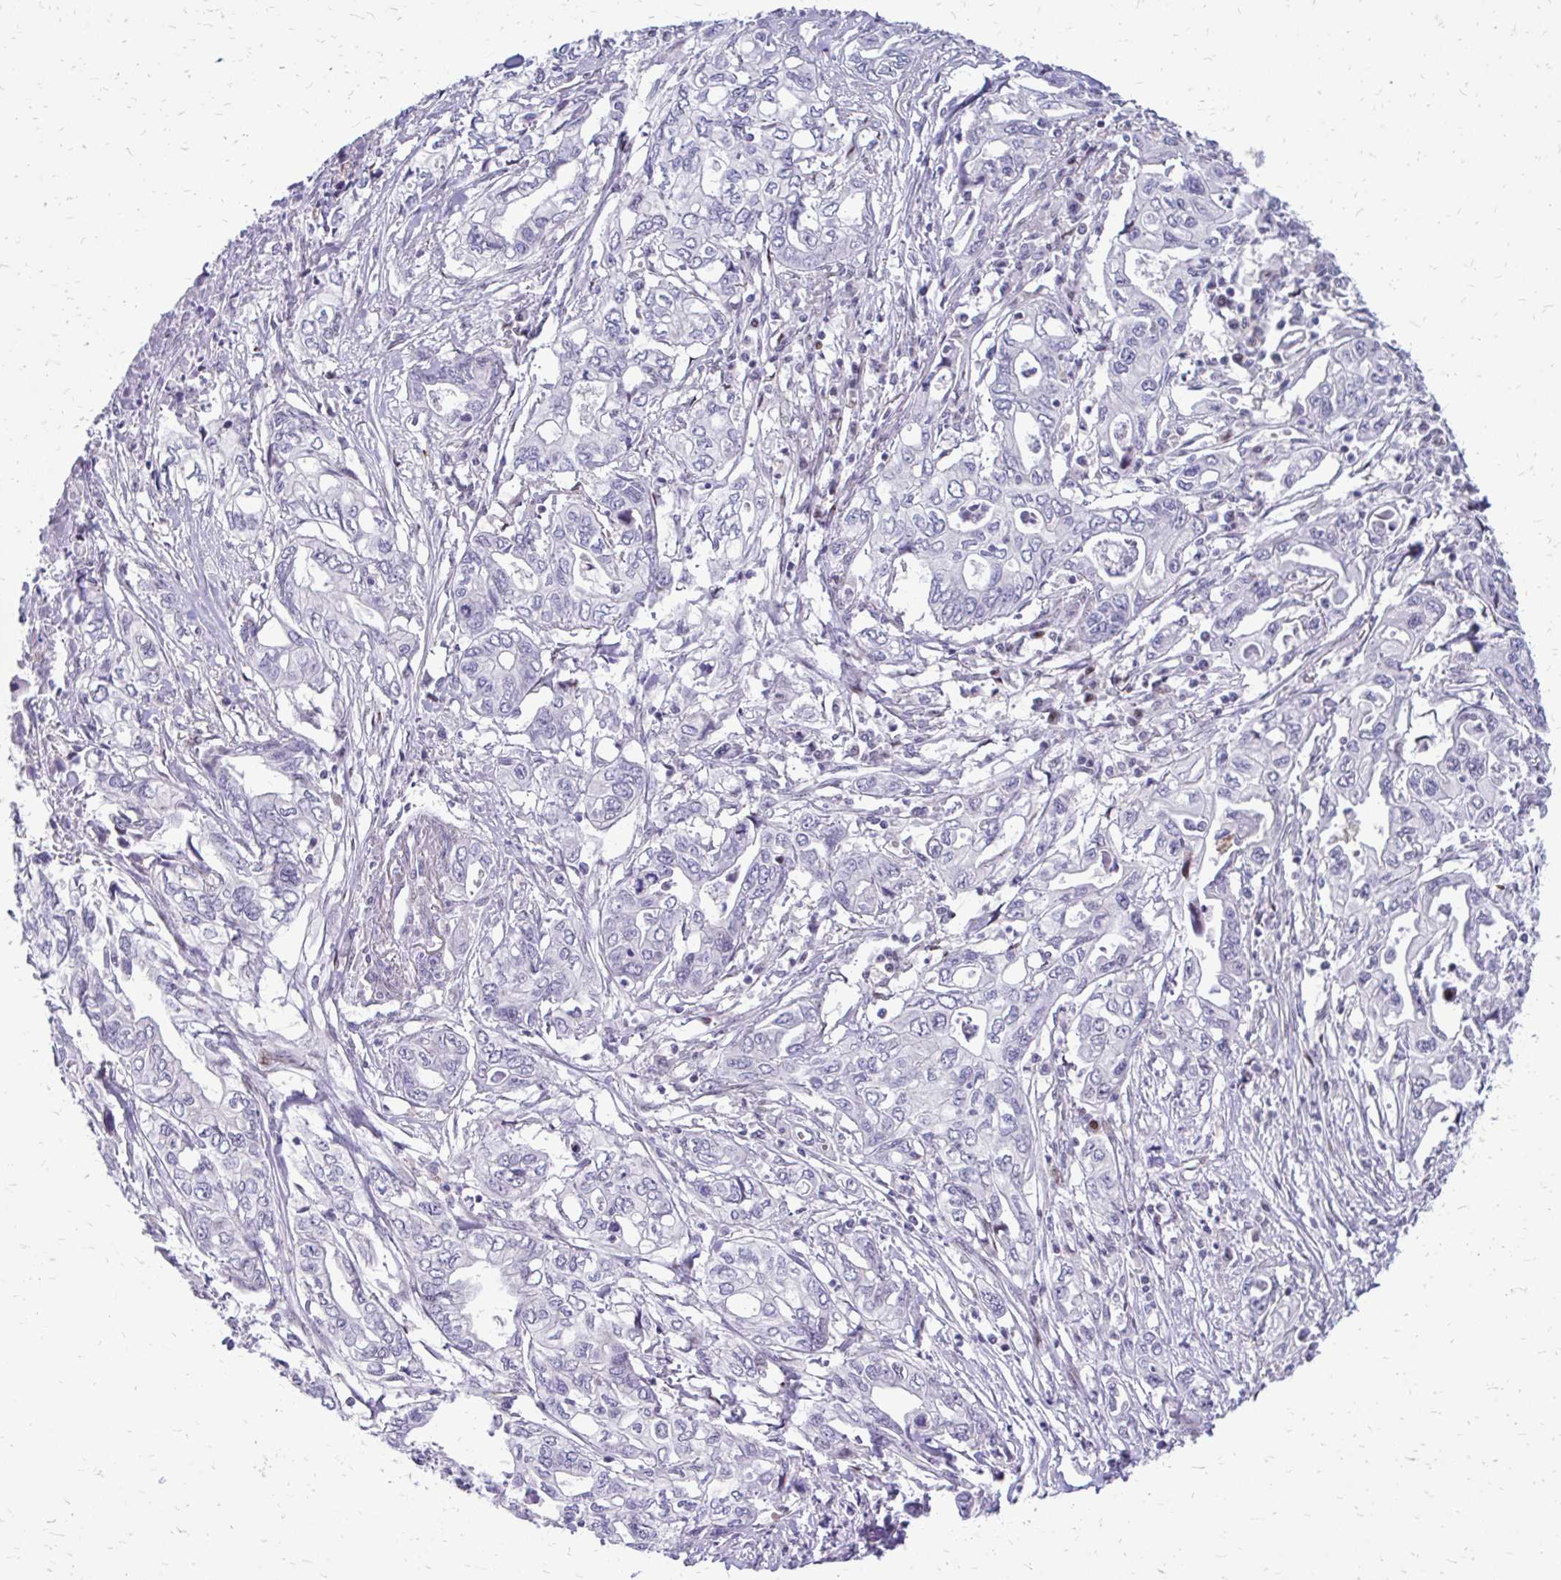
{"staining": {"intensity": "negative", "quantity": "none", "location": "none"}, "tissue": "pancreatic cancer", "cell_type": "Tumor cells", "image_type": "cancer", "snomed": [{"axis": "morphology", "description": "Adenocarcinoma, NOS"}, {"axis": "topography", "description": "Pancreas"}], "caption": "Pancreatic cancer (adenocarcinoma) was stained to show a protein in brown. There is no significant positivity in tumor cells.", "gene": "PPDPFL", "patient": {"sex": "male", "age": 68}}